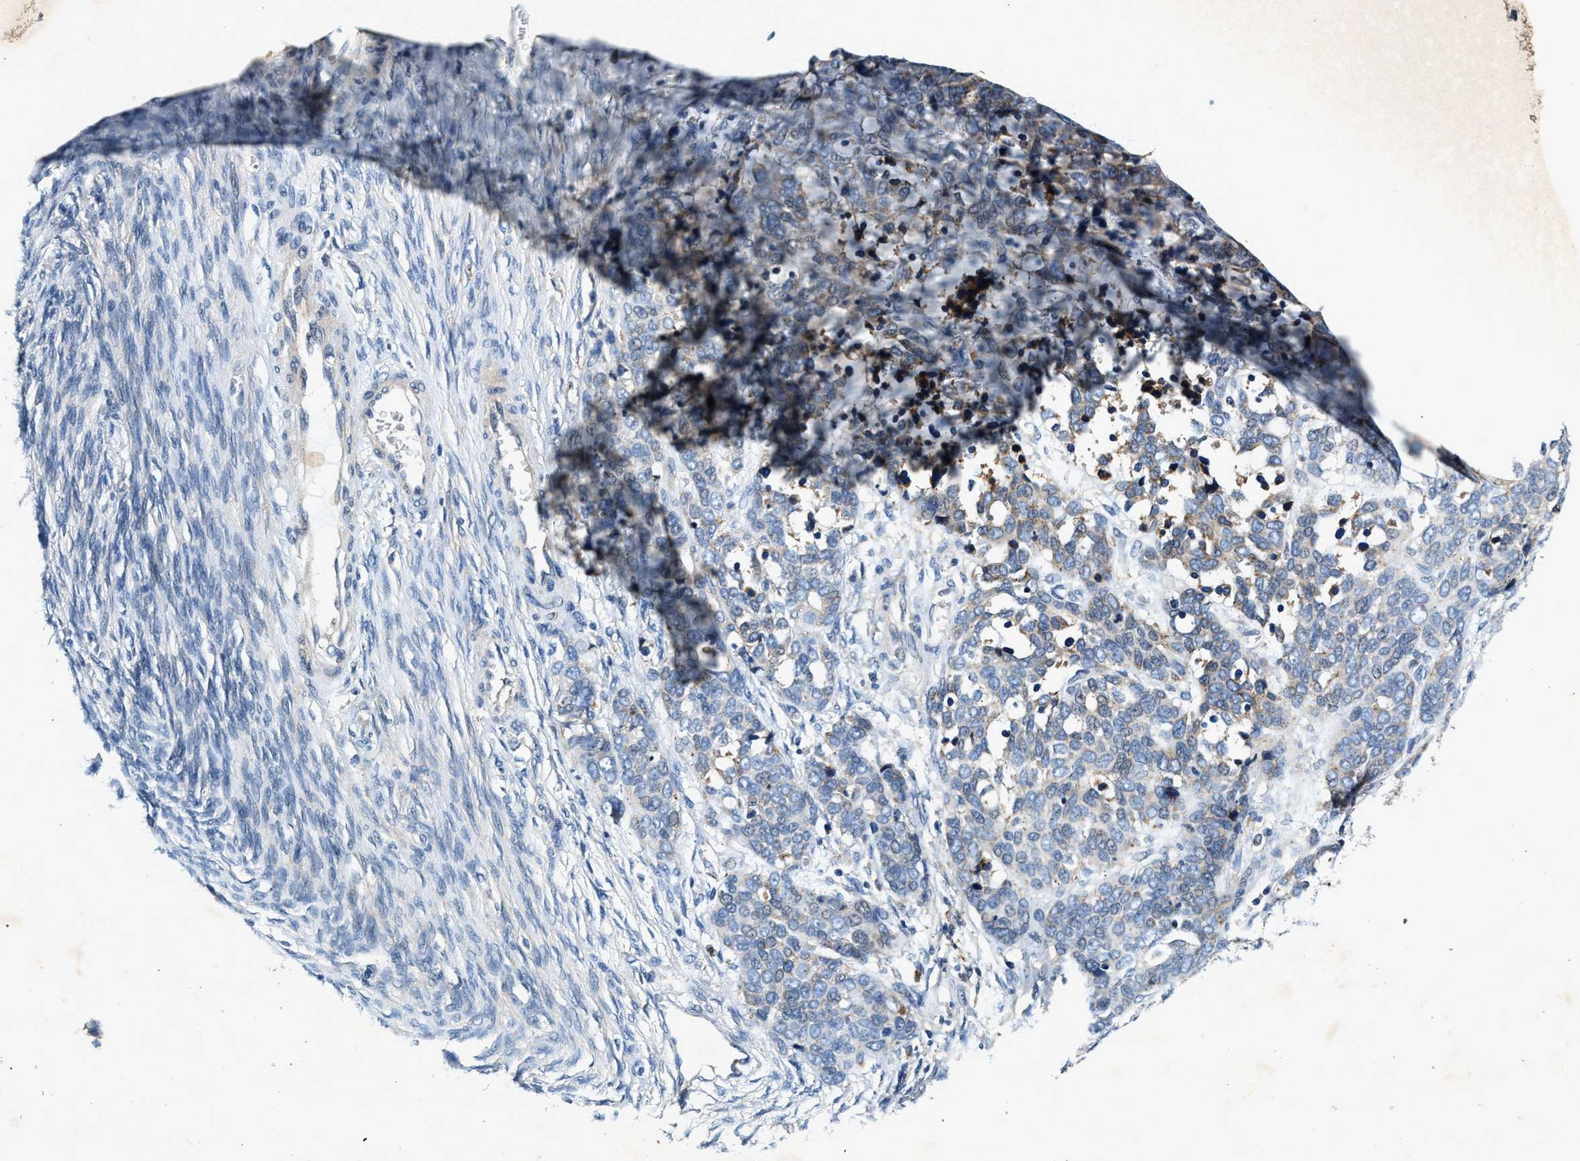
{"staining": {"intensity": "negative", "quantity": "none", "location": "none"}, "tissue": "ovarian cancer", "cell_type": "Tumor cells", "image_type": "cancer", "snomed": [{"axis": "morphology", "description": "Cystadenocarcinoma, serous, NOS"}, {"axis": "topography", "description": "Ovary"}], "caption": "Tumor cells are negative for brown protein staining in serous cystadenocarcinoma (ovarian).", "gene": "DUSP10", "patient": {"sex": "female", "age": 44}}